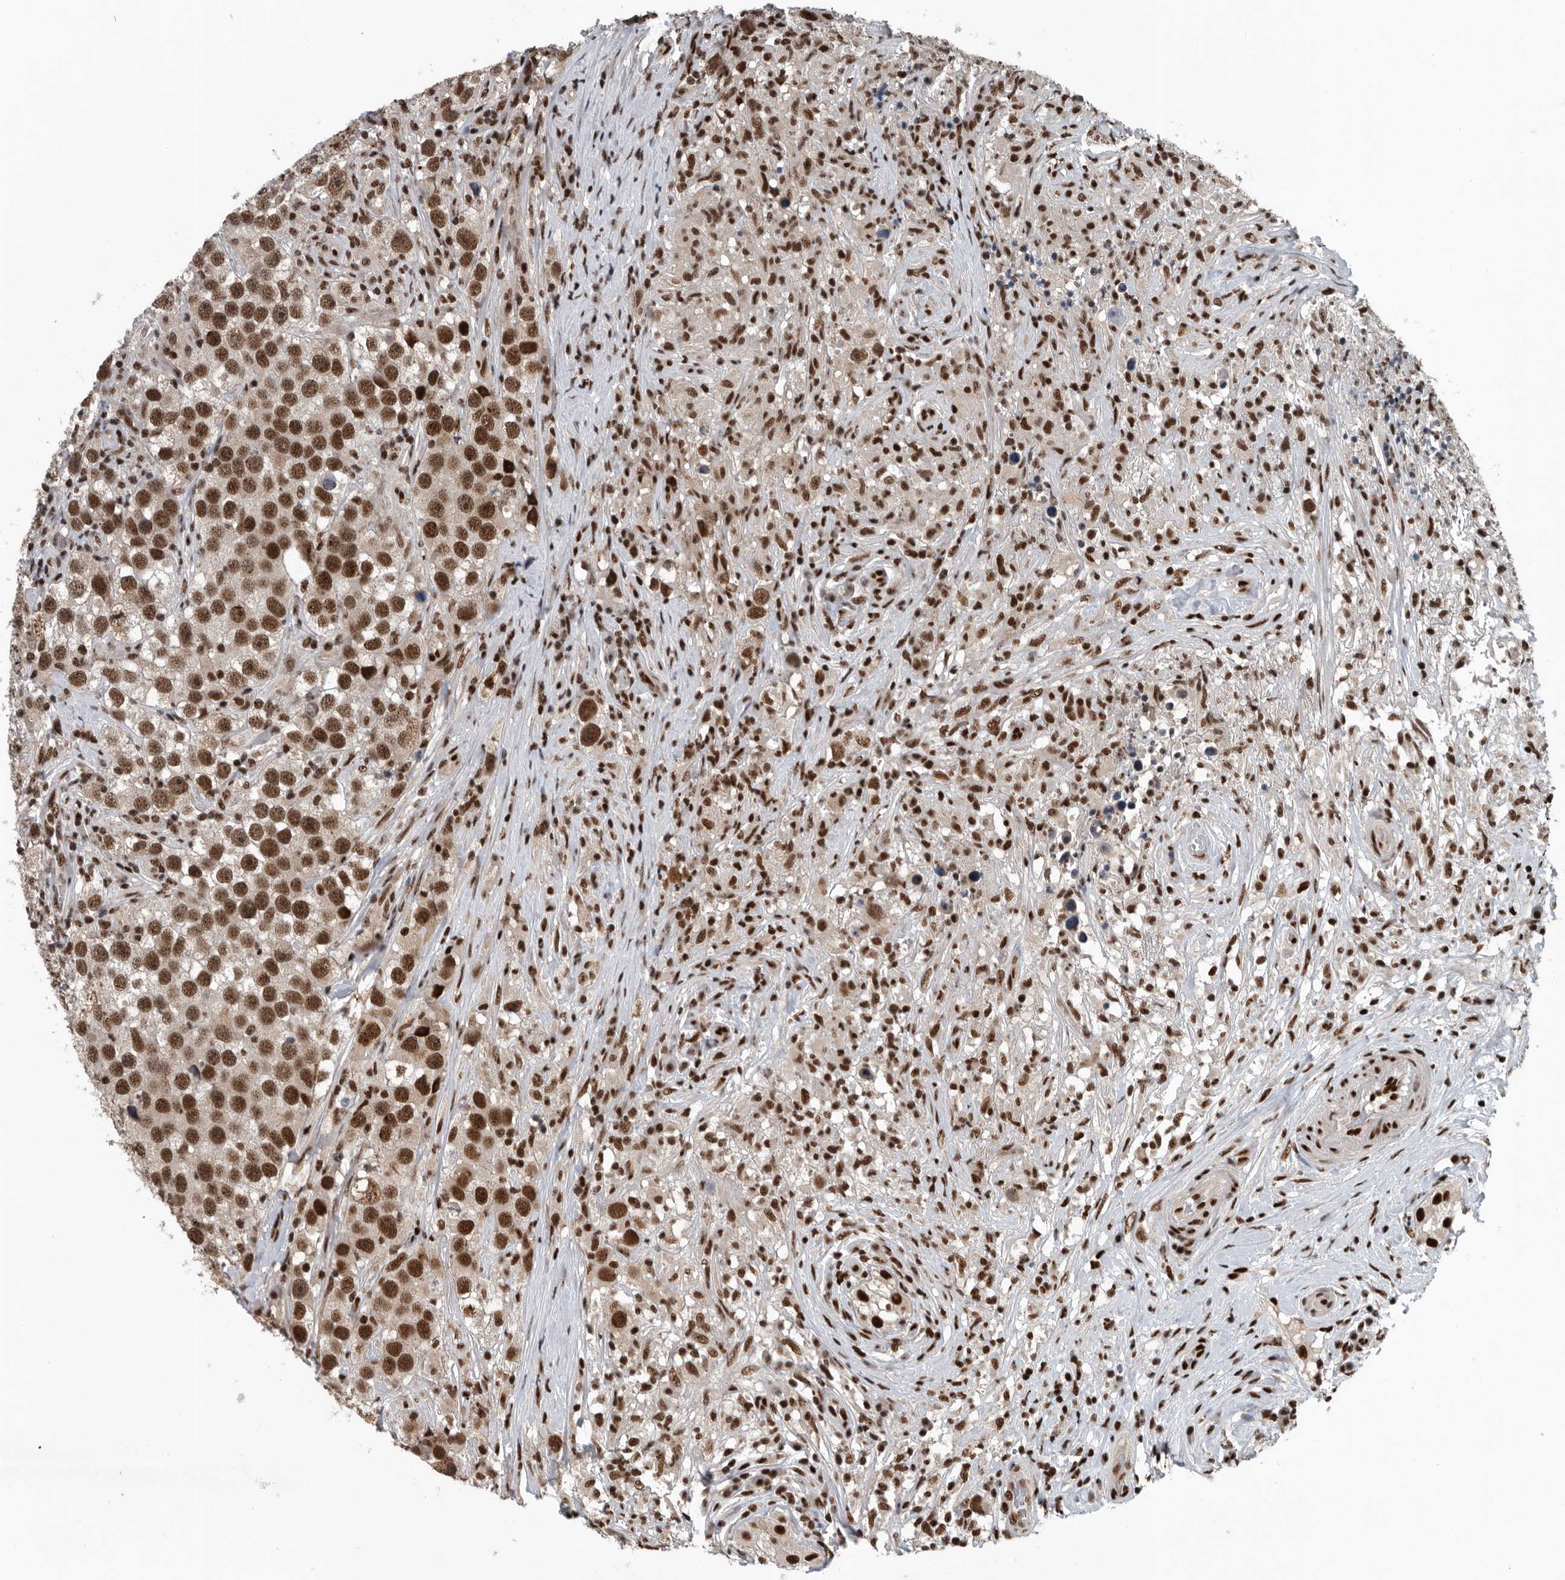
{"staining": {"intensity": "strong", "quantity": ">75%", "location": "nuclear"}, "tissue": "testis cancer", "cell_type": "Tumor cells", "image_type": "cancer", "snomed": [{"axis": "morphology", "description": "Seminoma, NOS"}, {"axis": "topography", "description": "Testis"}], "caption": "About >75% of tumor cells in testis cancer (seminoma) reveal strong nuclear protein positivity as visualized by brown immunohistochemical staining.", "gene": "SENP7", "patient": {"sex": "male", "age": 49}}